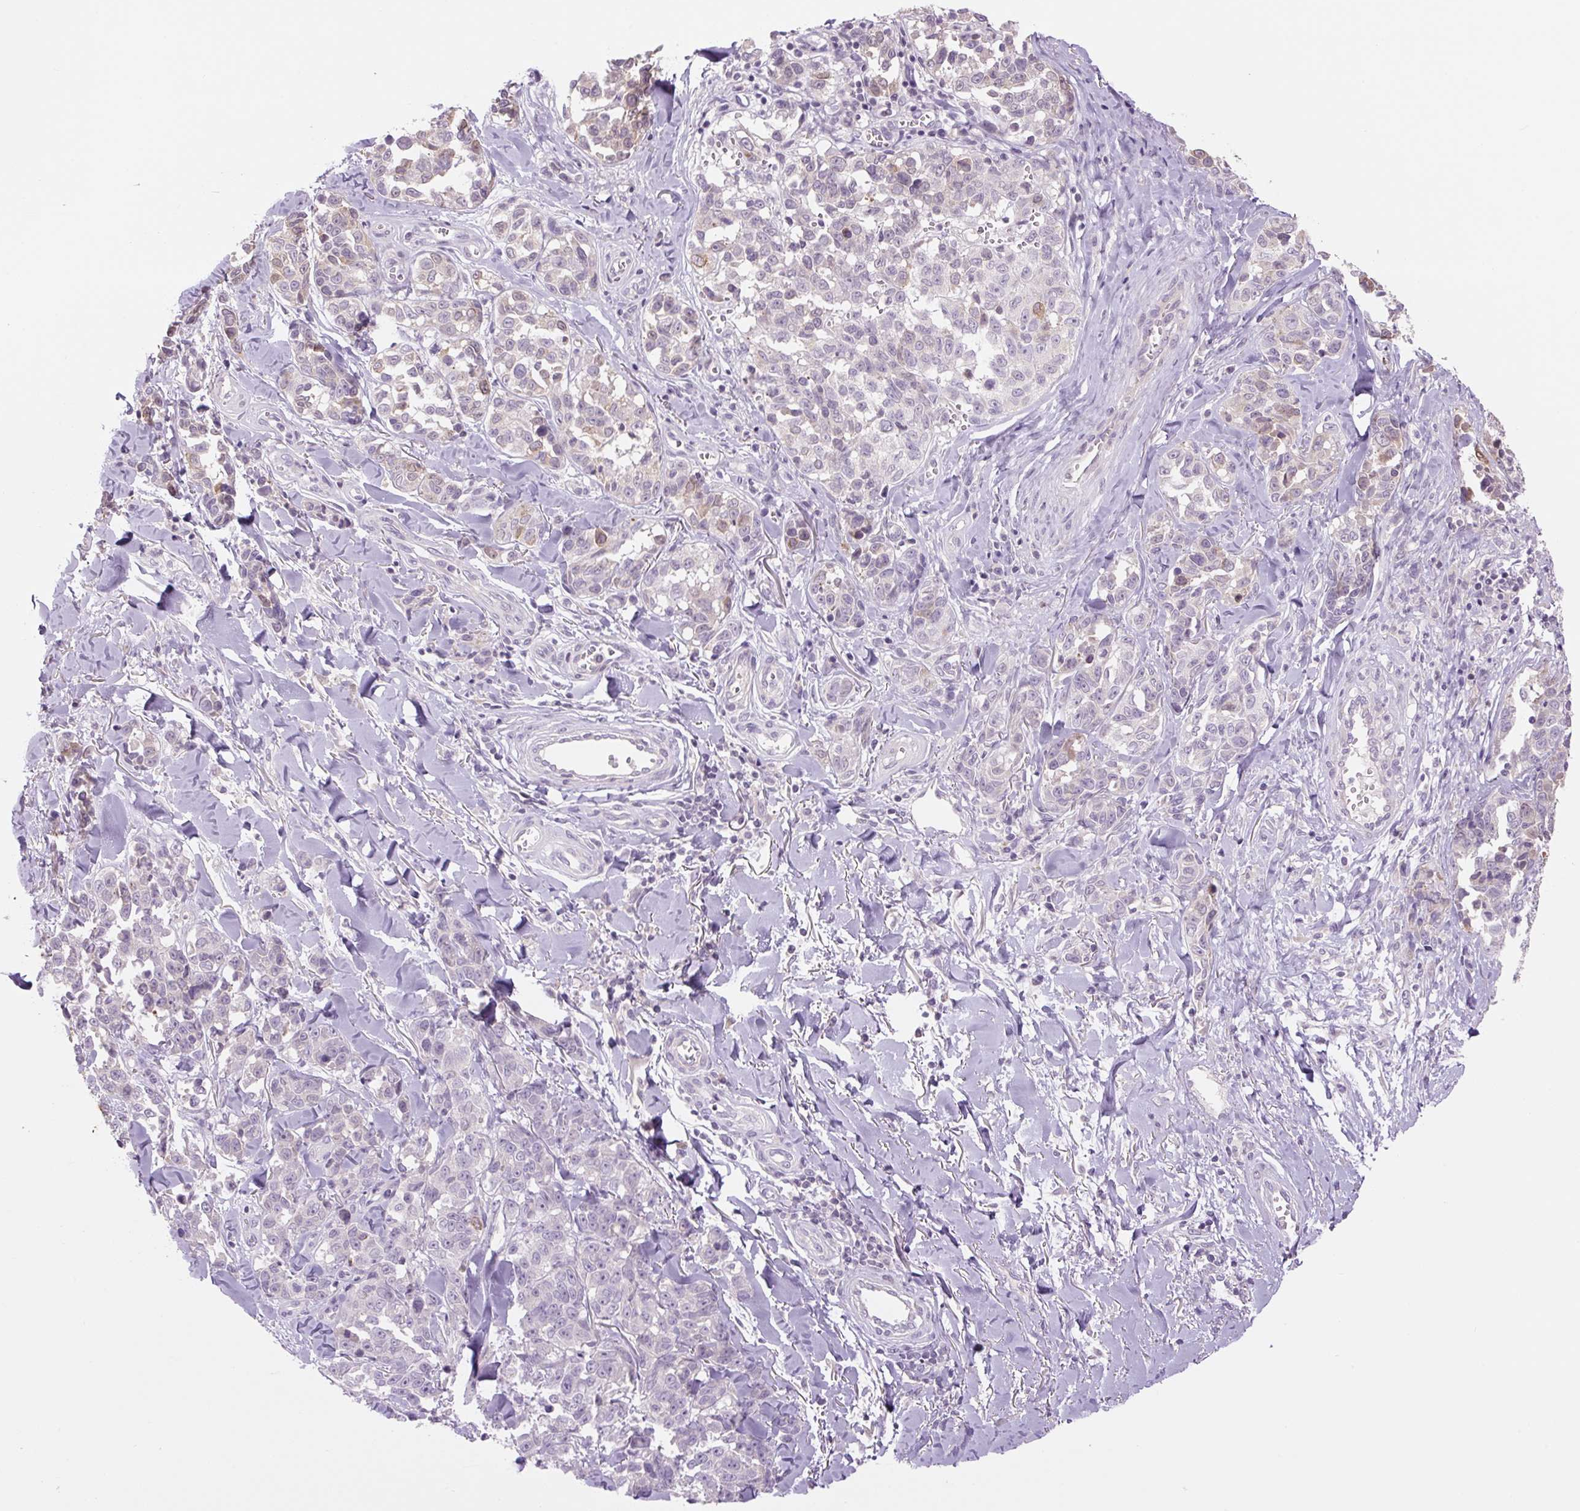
{"staining": {"intensity": "weak", "quantity": "<25%", "location": "cytoplasmic/membranous"}, "tissue": "melanoma", "cell_type": "Tumor cells", "image_type": "cancer", "snomed": [{"axis": "morphology", "description": "Malignant melanoma, NOS"}, {"axis": "topography", "description": "Skin"}], "caption": "The histopathology image demonstrates no staining of tumor cells in malignant melanoma.", "gene": "TMEM100", "patient": {"sex": "female", "age": 64}}